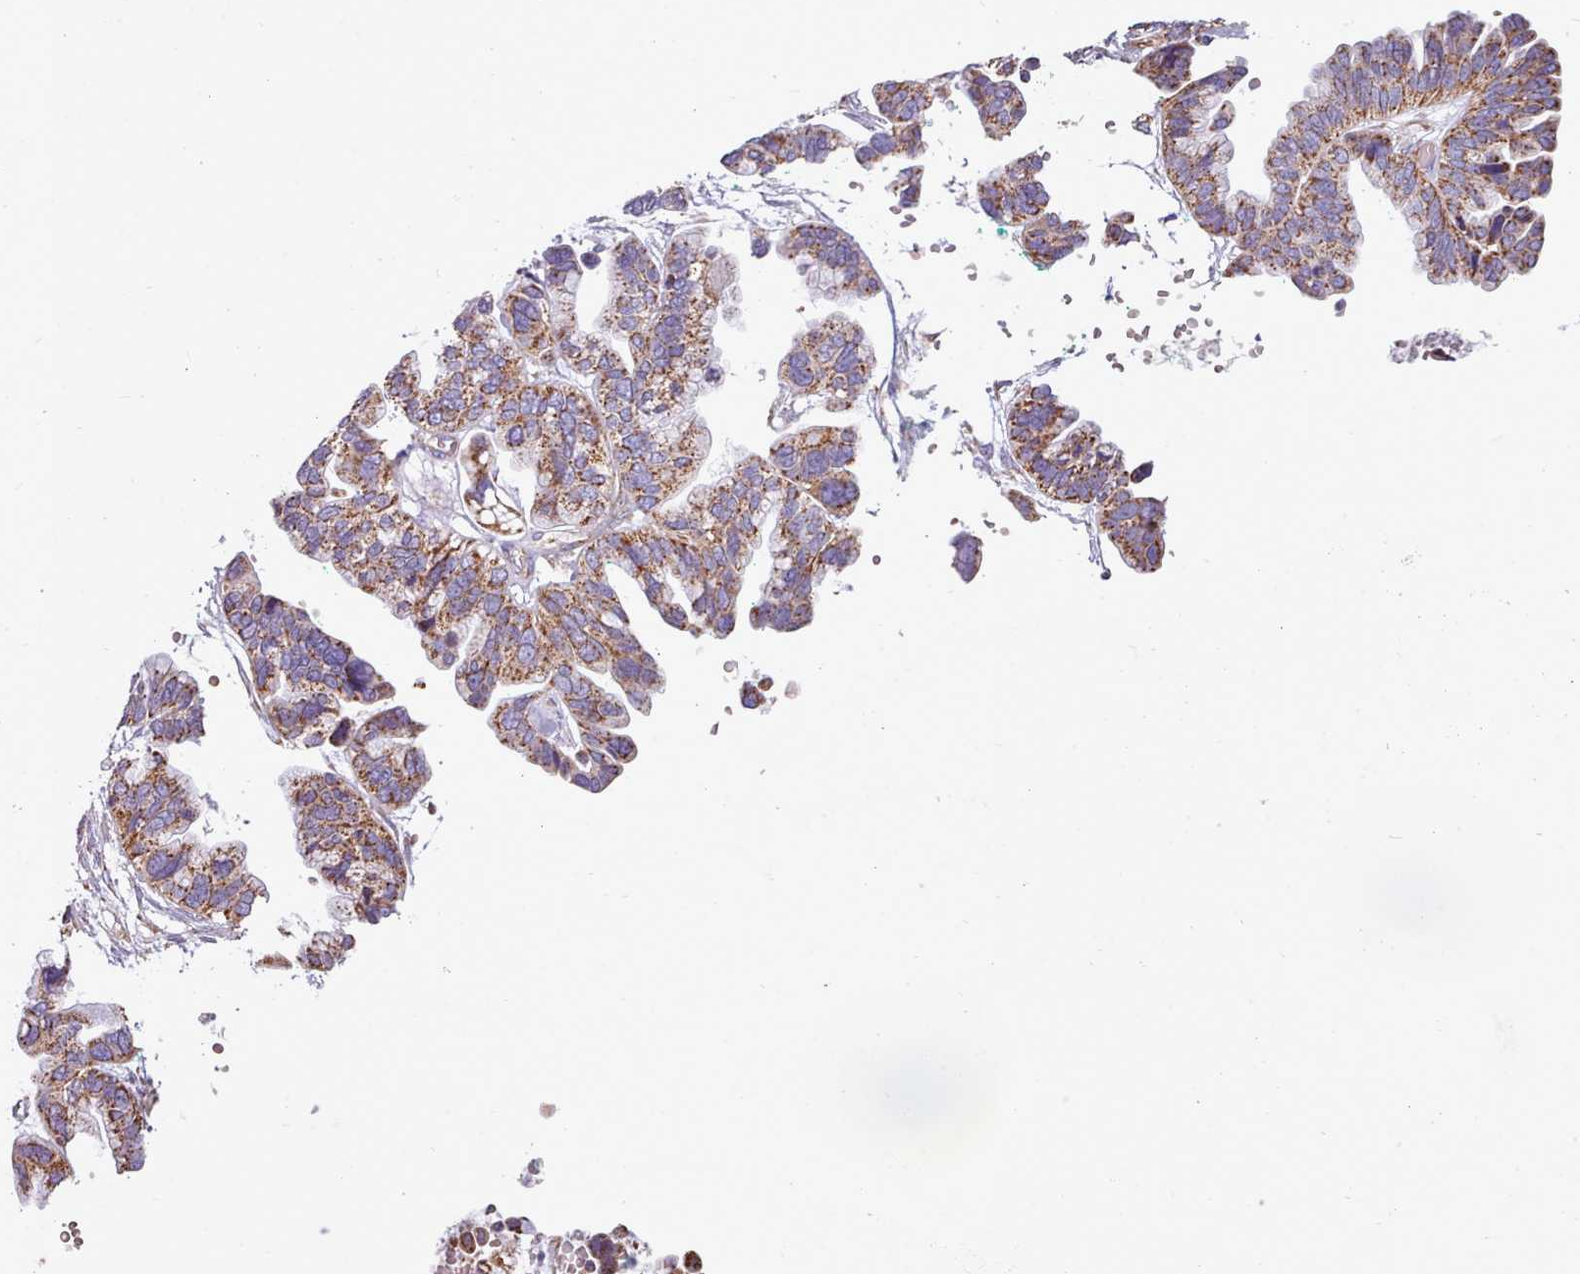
{"staining": {"intensity": "moderate", "quantity": ">75%", "location": "cytoplasmic/membranous"}, "tissue": "ovarian cancer", "cell_type": "Tumor cells", "image_type": "cancer", "snomed": [{"axis": "morphology", "description": "Cystadenocarcinoma, serous, NOS"}, {"axis": "topography", "description": "Ovary"}], "caption": "Immunohistochemistry image of neoplastic tissue: serous cystadenocarcinoma (ovarian) stained using immunohistochemistry displays medium levels of moderate protein expression localized specifically in the cytoplasmic/membranous of tumor cells, appearing as a cytoplasmic/membranous brown color.", "gene": "SRP54", "patient": {"sex": "female", "age": 56}}